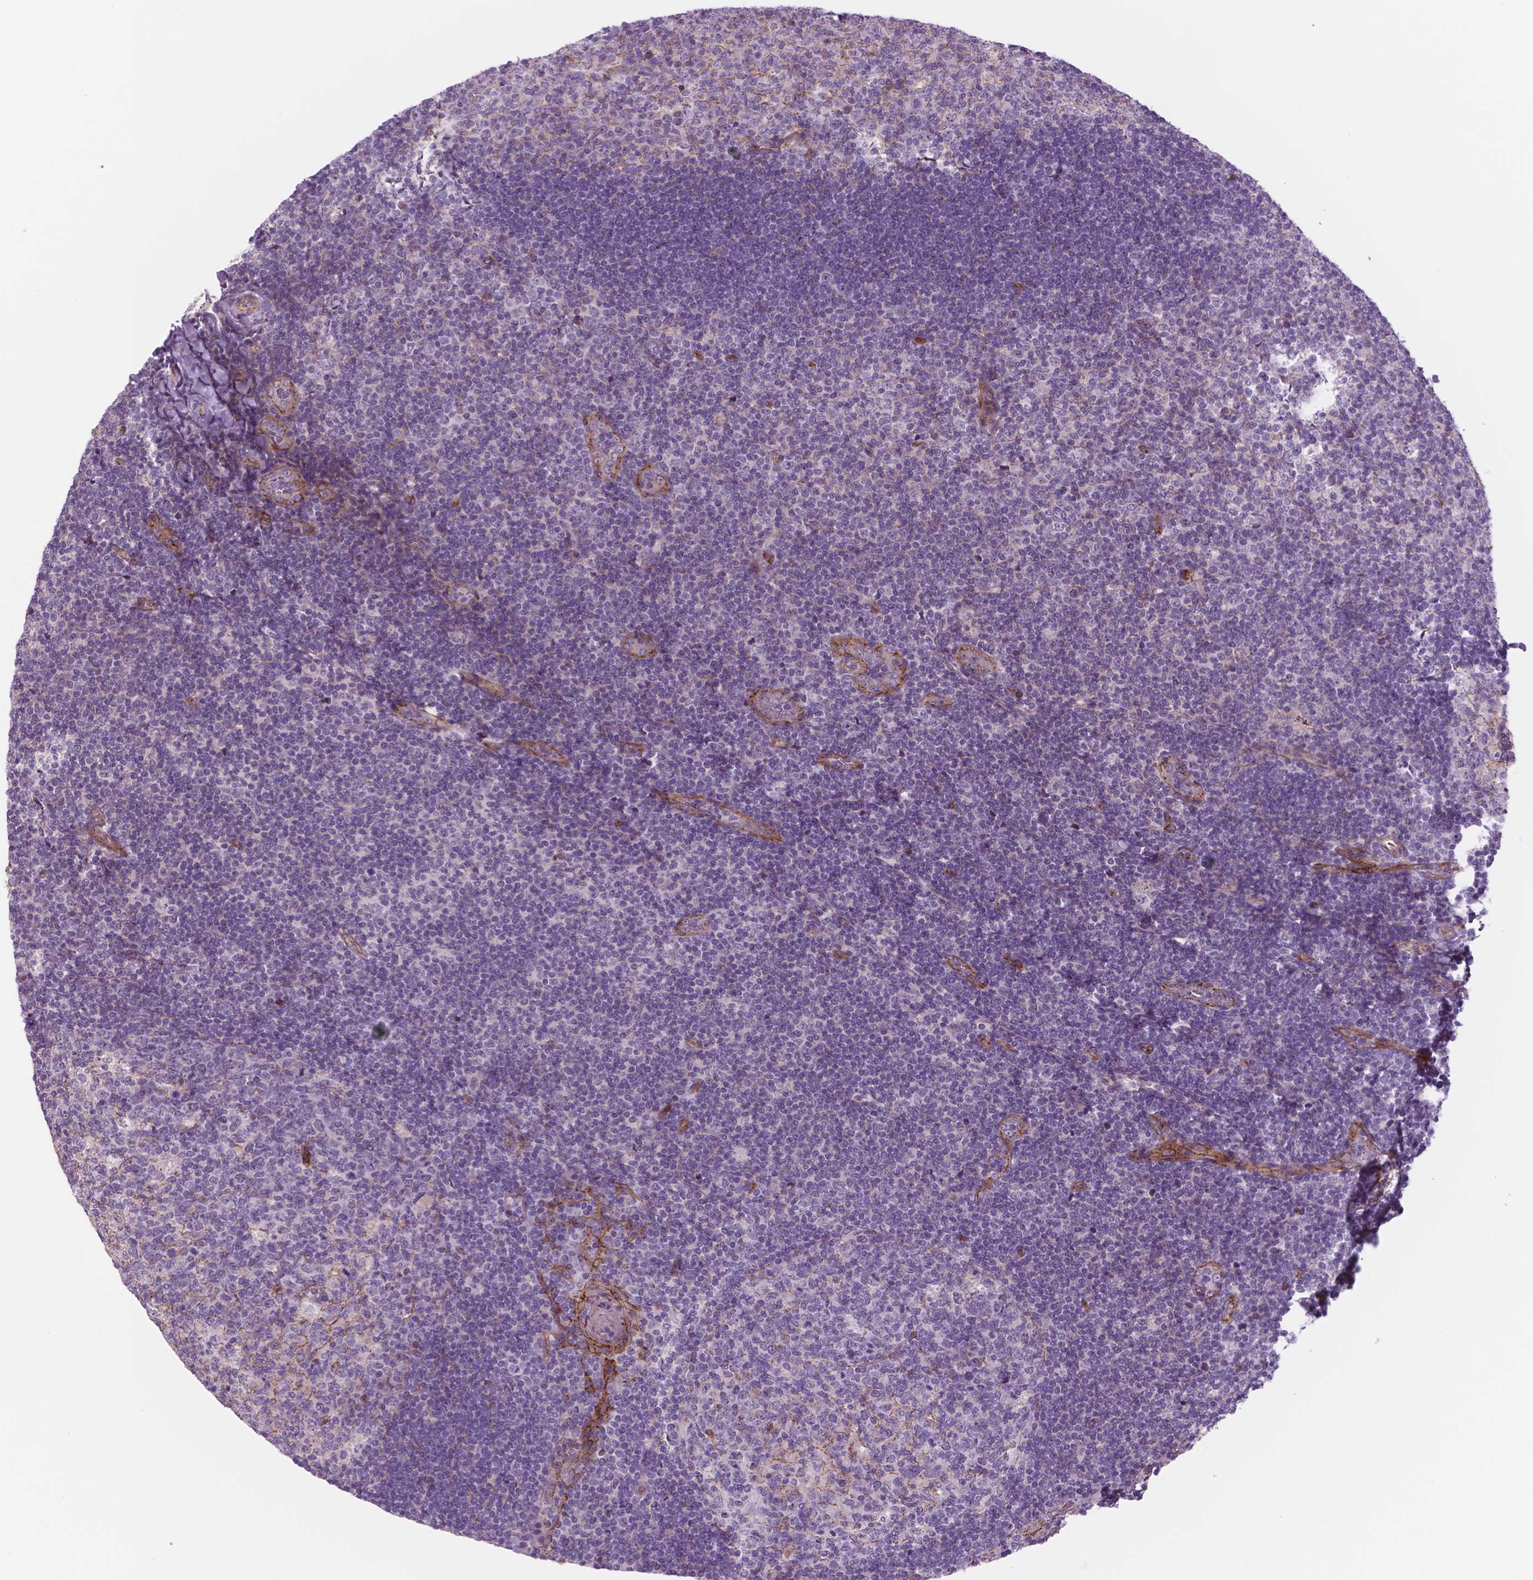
{"staining": {"intensity": "negative", "quantity": "none", "location": "none"}, "tissue": "tonsil", "cell_type": "Germinal center cells", "image_type": "normal", "snomed": [{"axis": "morphology", "description": "Normal tissue, NOS"}, {"axis": "topography", "description": "Tonsil"}], "caption": "The micrograph reveals no significant staining in germinal center cells of tonsil.", "gene": "RND3", "patient": {"sex": "male", "age": 17}}